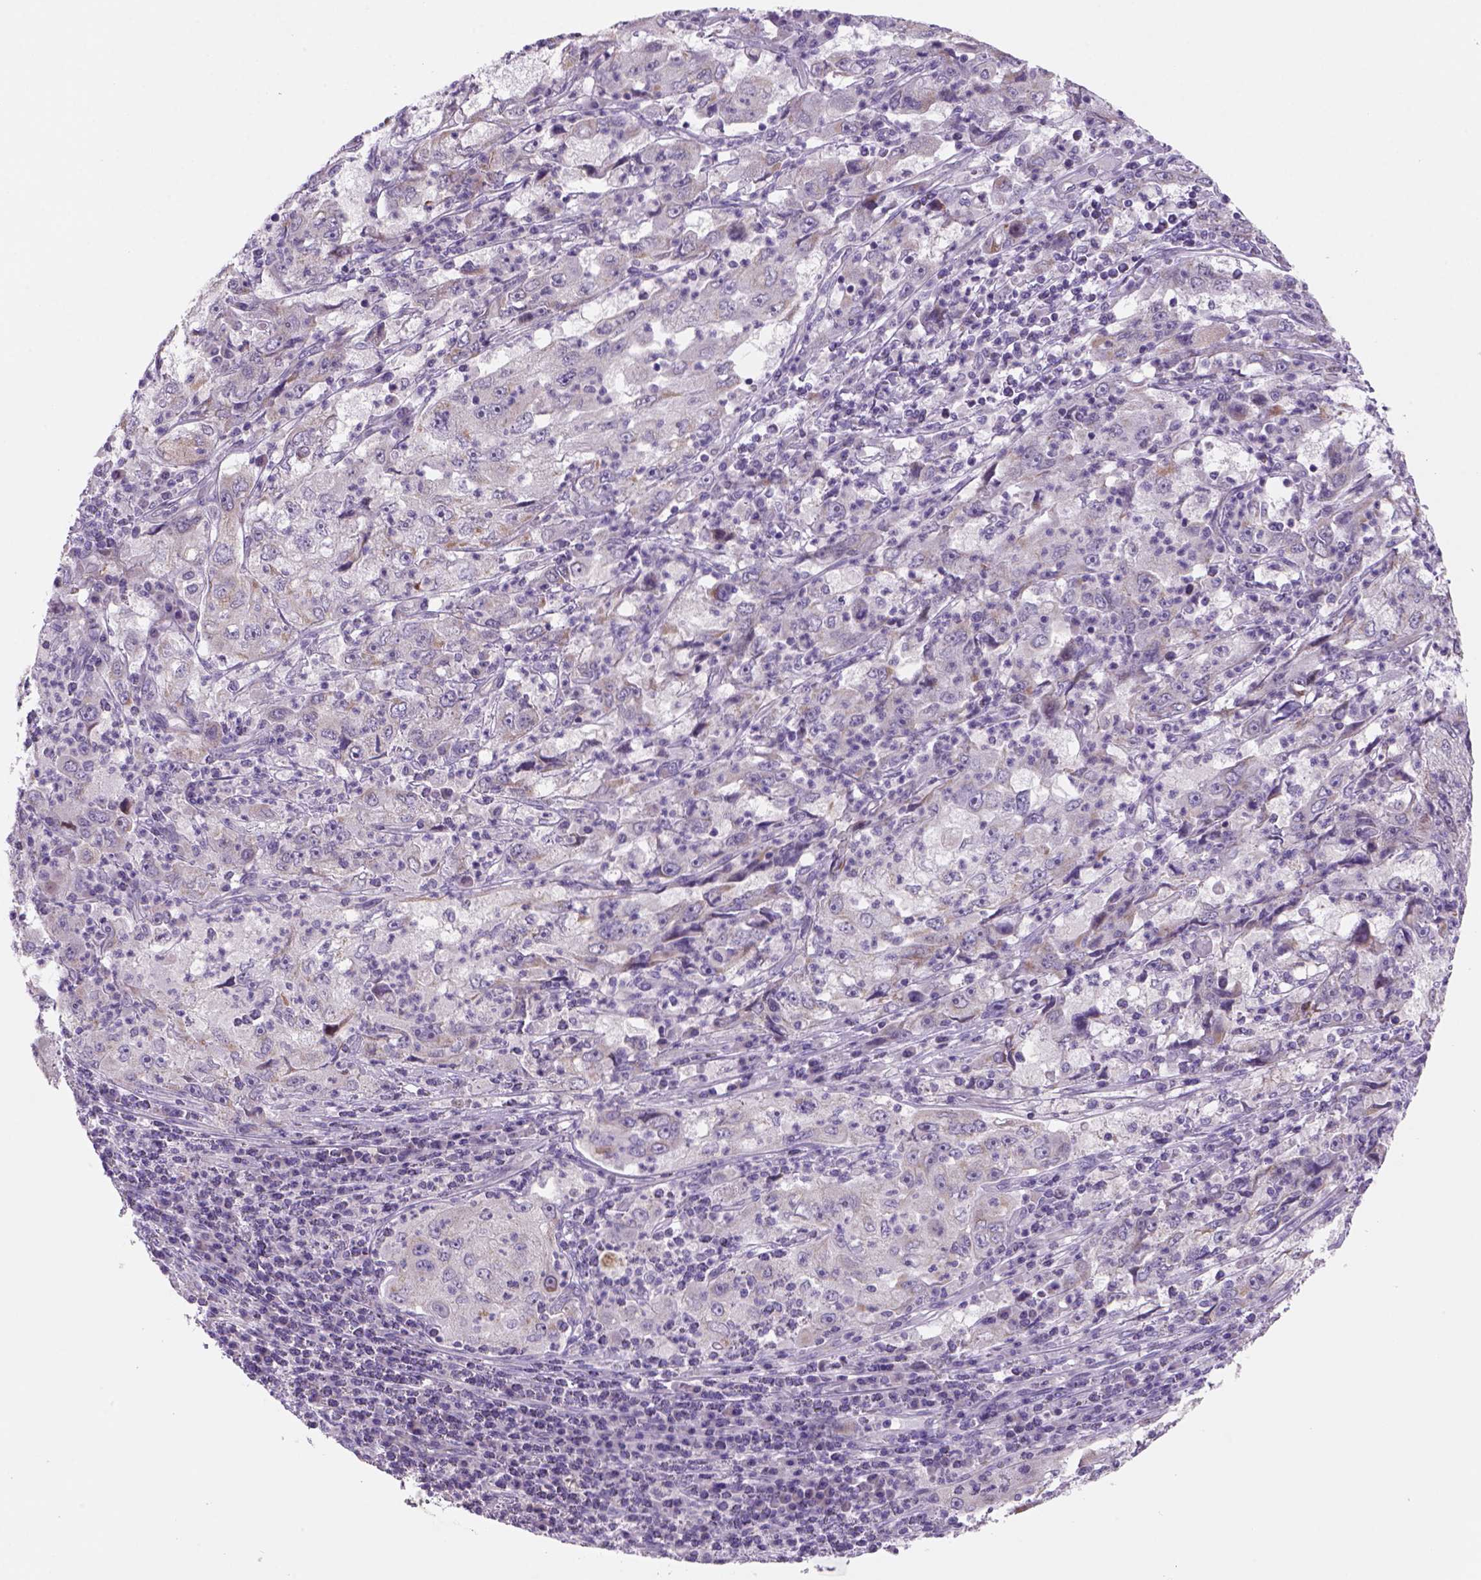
{"staining": {"intensity": "negative", "quantity": "none", "location": "none"}, "tissue": "cervical cancer", "cell_type": "Tumor cells", "image_type": "cancer", "snomed": [{"axis": "morphology", "description": "Squamous cell carcinoma, NOS"}, {"axis": "topography", "description": "Cervix"}], "caption": "This image is of cervical cancer stained with immunohistochemistry (IHC) to label a protein in brown with the nuclei are counter-stained blue. There is no expression in tumor cells.", "gene": "ADGRV1", "patient": {"sex": "female", "age": 36}}